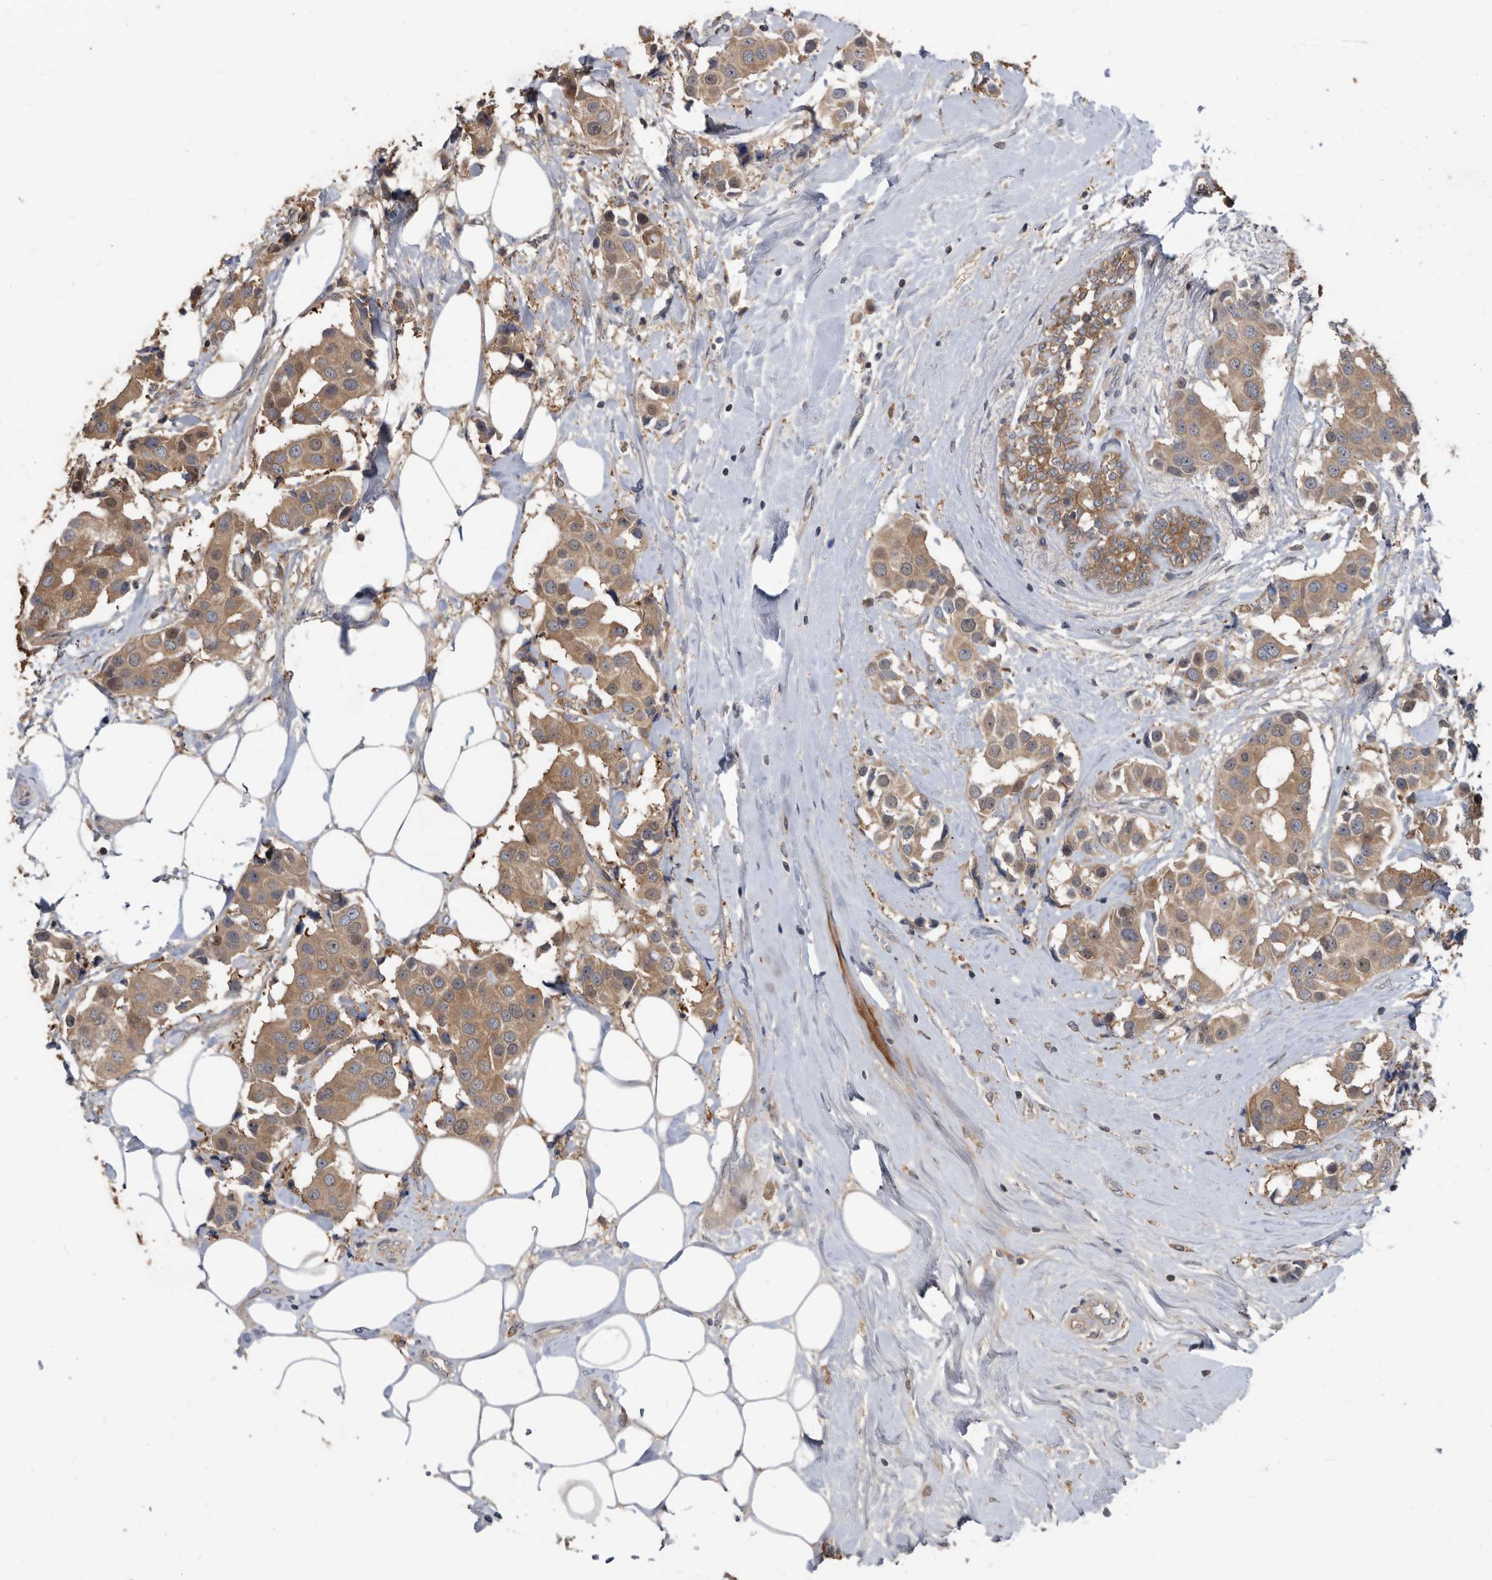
{"staining": {"intensity": "moderate", "quantity": ">75%", "location": "cytoplasmic/membranous"}, "tissue": "breast cancer", "cell_type": "Tumor cells", "image_type": "cancer", "snomed": [{"axis": "morphology", "description": "Normal tissue, NOS"}, {"axis": "morphology", "description": "Duct carcinoma"}, {"axis": "topography", "description": "Breast"}], "caption": "Protein expression analysis of breast cancer (infiltrating ductal carcinoma) exhibits moderate cytoplasmic/membranous expression in approximately >75% of tumor cells. The staining was performed using DAB (3,3'-diaminobenzidine), with brown indicating positive protein expression. Nuclei are stained blue with hematoxylin.", "gene": "APEH", "patient": {"sex": "female", "age": 39}}